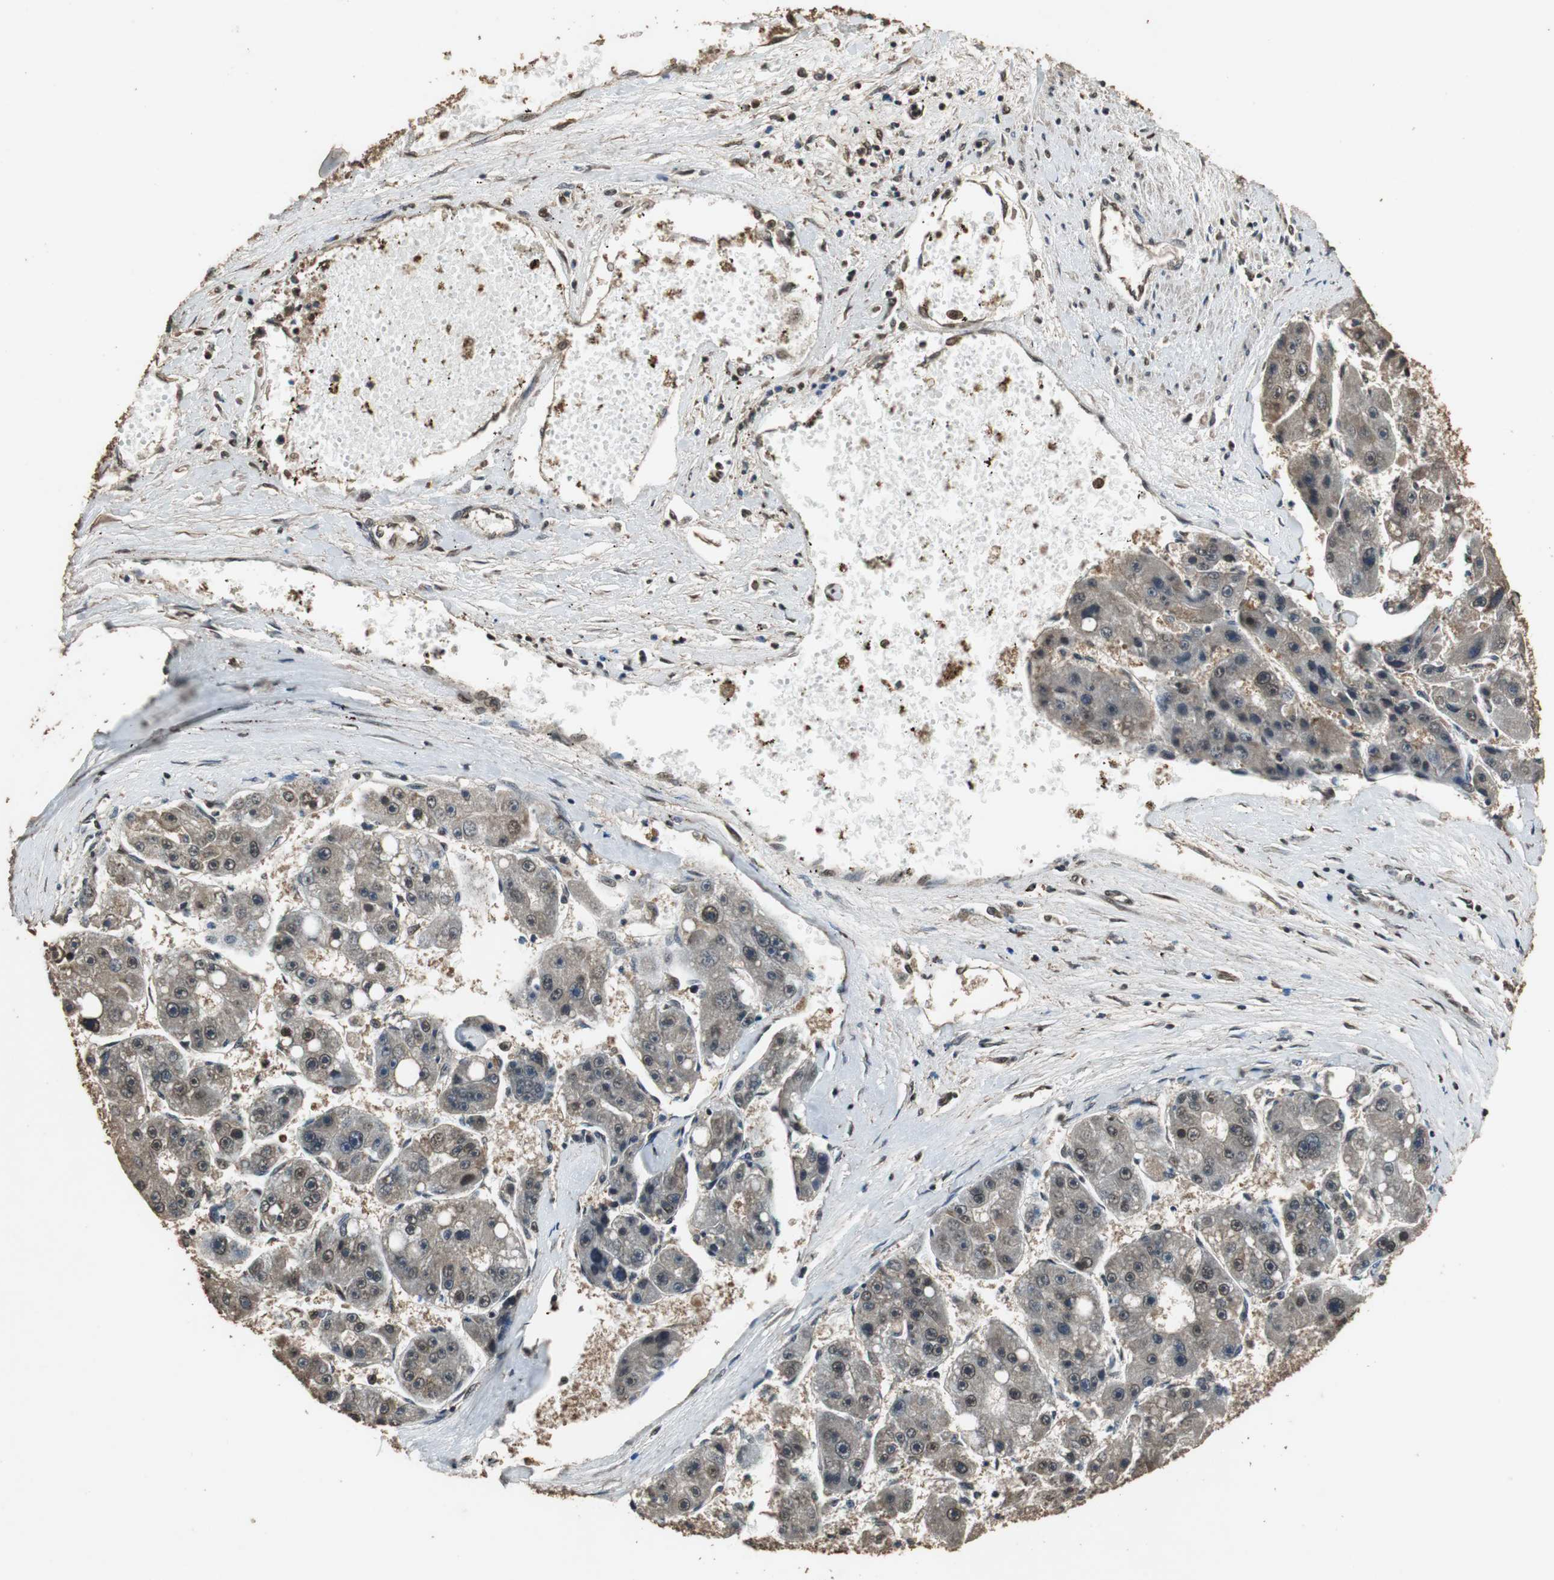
{"staining": {"intensity": "moderate", "quantity": "25%-75%", "location": "cytoplasmic/membranous,nuclear"}, "tissue": "liver cancer", "cell_type": "Tumor cells", "image_type": "cancer", "snomed": [{"axis": "morphology", "description": "Carcinoma, Hepatocellular, NOS"}, {"axis": "topography", "description": "Liver"}], "caption": "DAB (3,3'-diaminobenzidine) immunohistochemical staining of liver cancer (hepatocellular carcinoma) demonstrates moderate cytoplasmic/membranous and nuclear protein expression in about 25%-75% of tumor cells.", "gene": "ZNF18", "patient": {"sex": "female", "age": 61}}